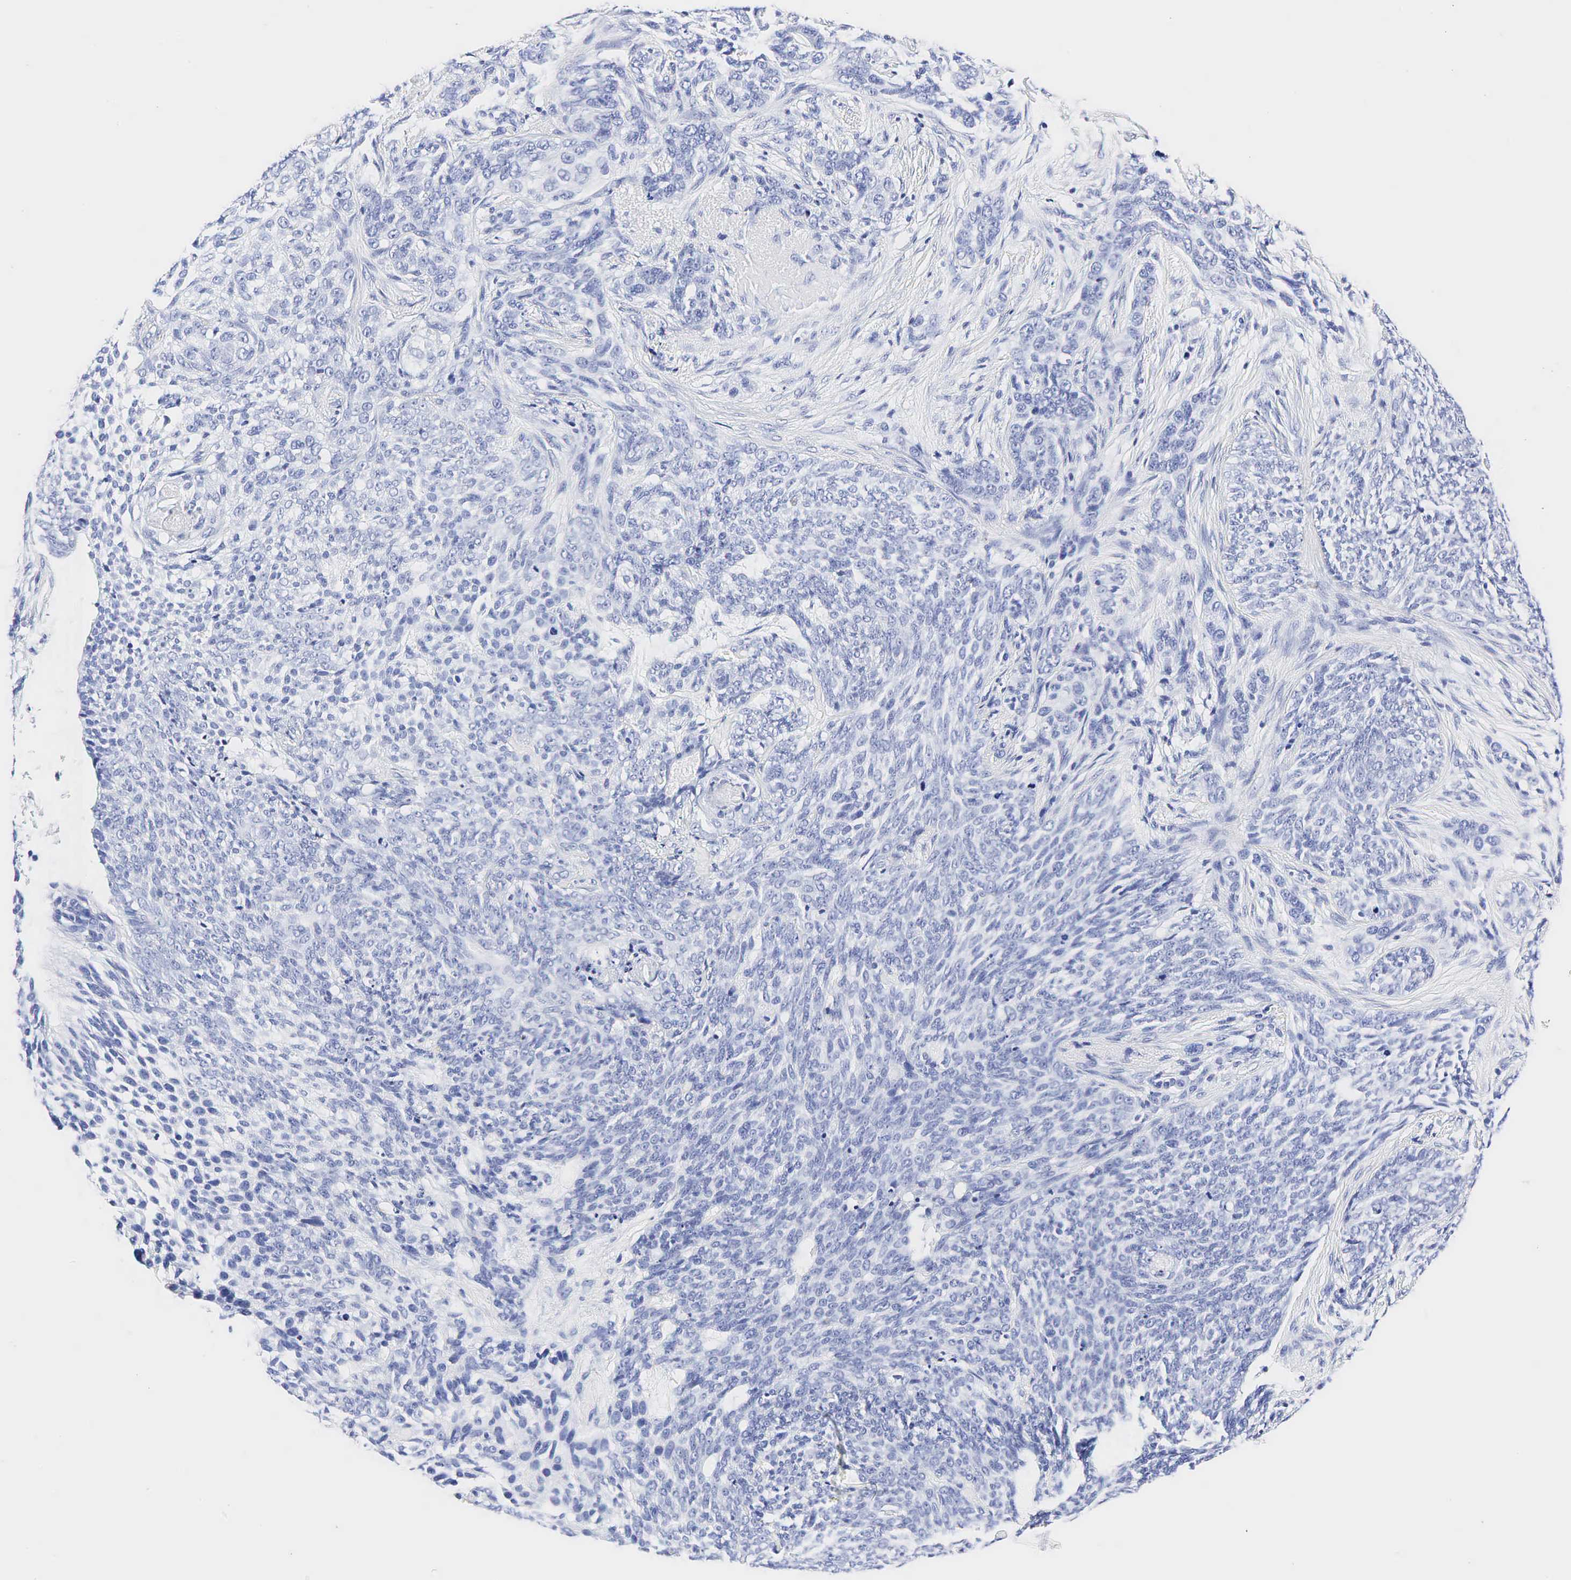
{"staining": {"intensity": "negative", "quantity": "none", "location": "none"}, "tissue": "skin cancer", "cell_type": "Tumor cells", "image_type": "cancer", "snomed": [{"axis": "morphology", "description": "Basal cell carcinoma"}, {"axis": "topography", "description": "Skin"}], "caption": "The photomicrograph demonstrates no staining of tumor cells in skin basal cell carcinoma. Brightfield microscopy of IHC stained with DAB (3,3'-diaminobenzidine) (brown) and hematoxylin (blue), captured at high magnification.", "gene": "TG", "patient": {"sex": "male", "age": 89}}